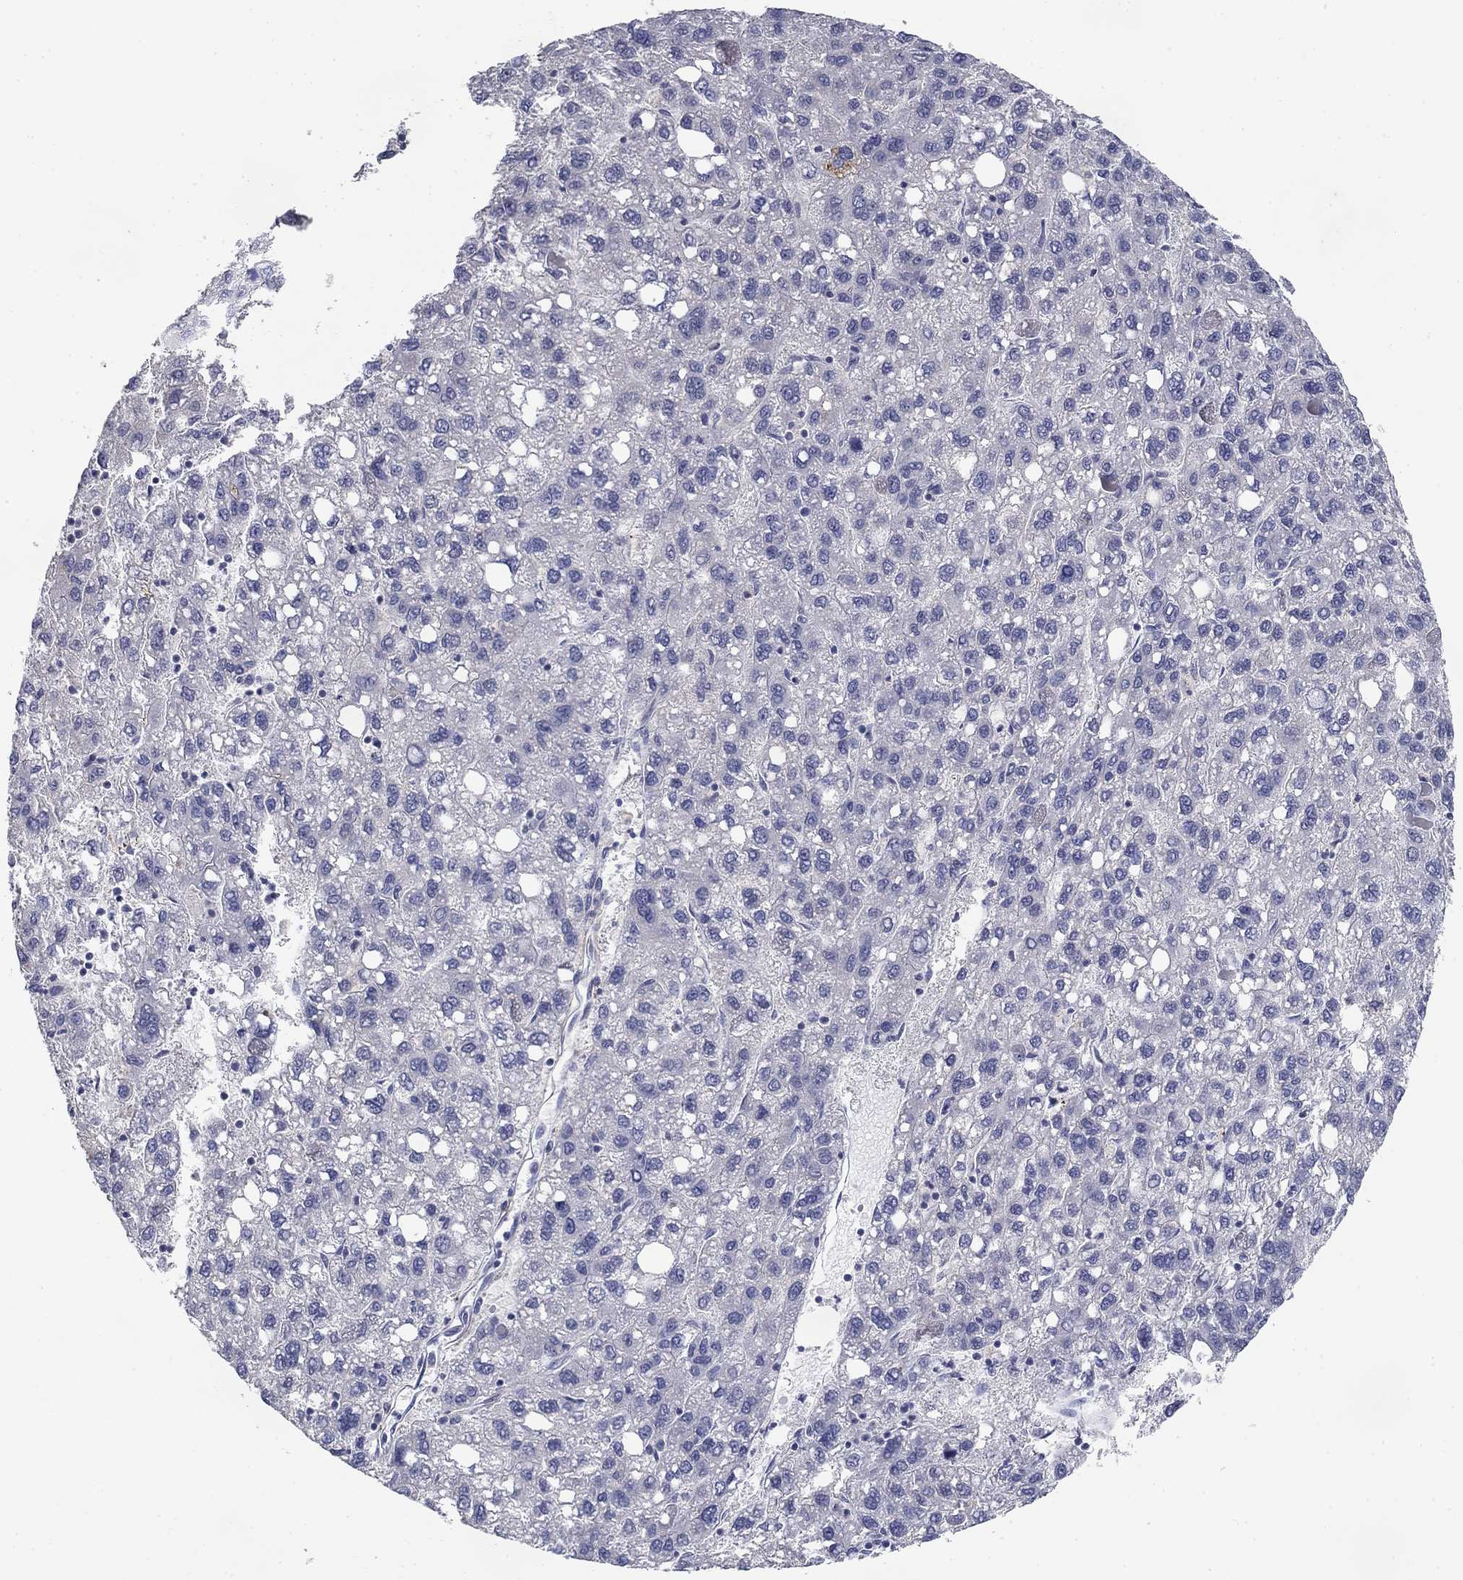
{"staining": {"intensity": "negative", "quantity": "none", "location": "none"}, "tissue": "liver cancer", "cell_type": "Tumor cells", "image_type": "cancer", "snomed": [{"axis": "morphology", "description": "Carcinoma, Hepatocellular, NOS"}, {"axis": "topography", "description": "Liver"}], "caption": "This image is of hepatocellular carcinoma (liver) stained with immunohistochemistry to label a protein in brown with the nuclei are counter-stained blue. There is no expression in tumor cells.", "gene": "GRK7", "patient": {"sex": "female", "age": 82}}